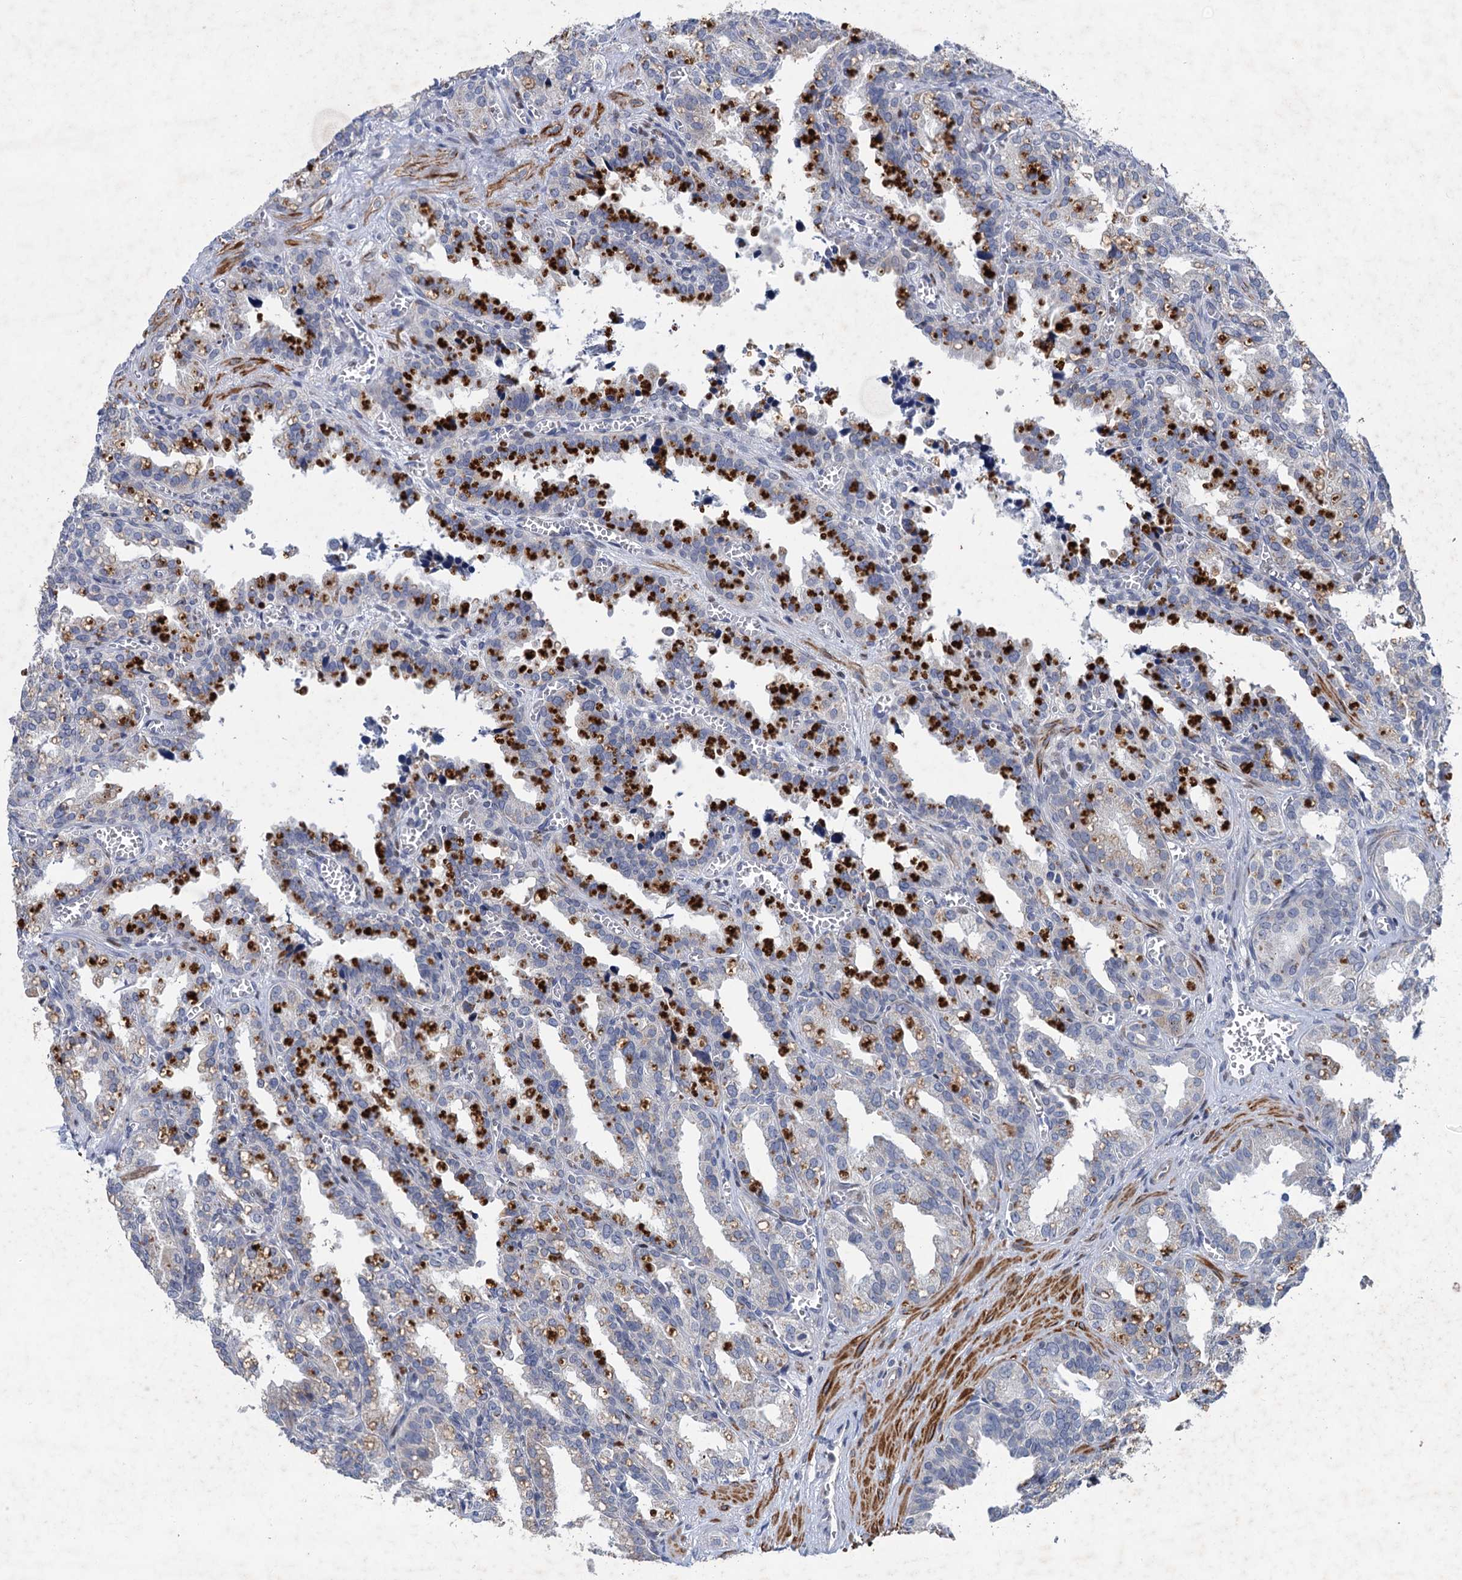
{"staining": {"intensity": "negative", "quantity": "none", "location": "none"}, "tissue": "seminal vesicle", "cell_type": "Glandular cells", "image_type": "normal", "snomed": [{"axis": "morphology", "description": "Normal tissue, NOS"}, {"axis": "topography", "description": "Prostate"}, {"axis": "topography", "description": "Seminal veicle"}], "caption": "This micrograph is of normal seminal vesicle stained with IHC to label a protein in brown with the nuclei are counter-stained blue. There is no positivity in glandular cells. (DAB (3,3'-diaminobenzidine) immunohistochemistry (IHC) visualized using brightfield microscopy, high magnification).", "gene": "ESYT3", "patient": {"sex": "male", "age": 51}}